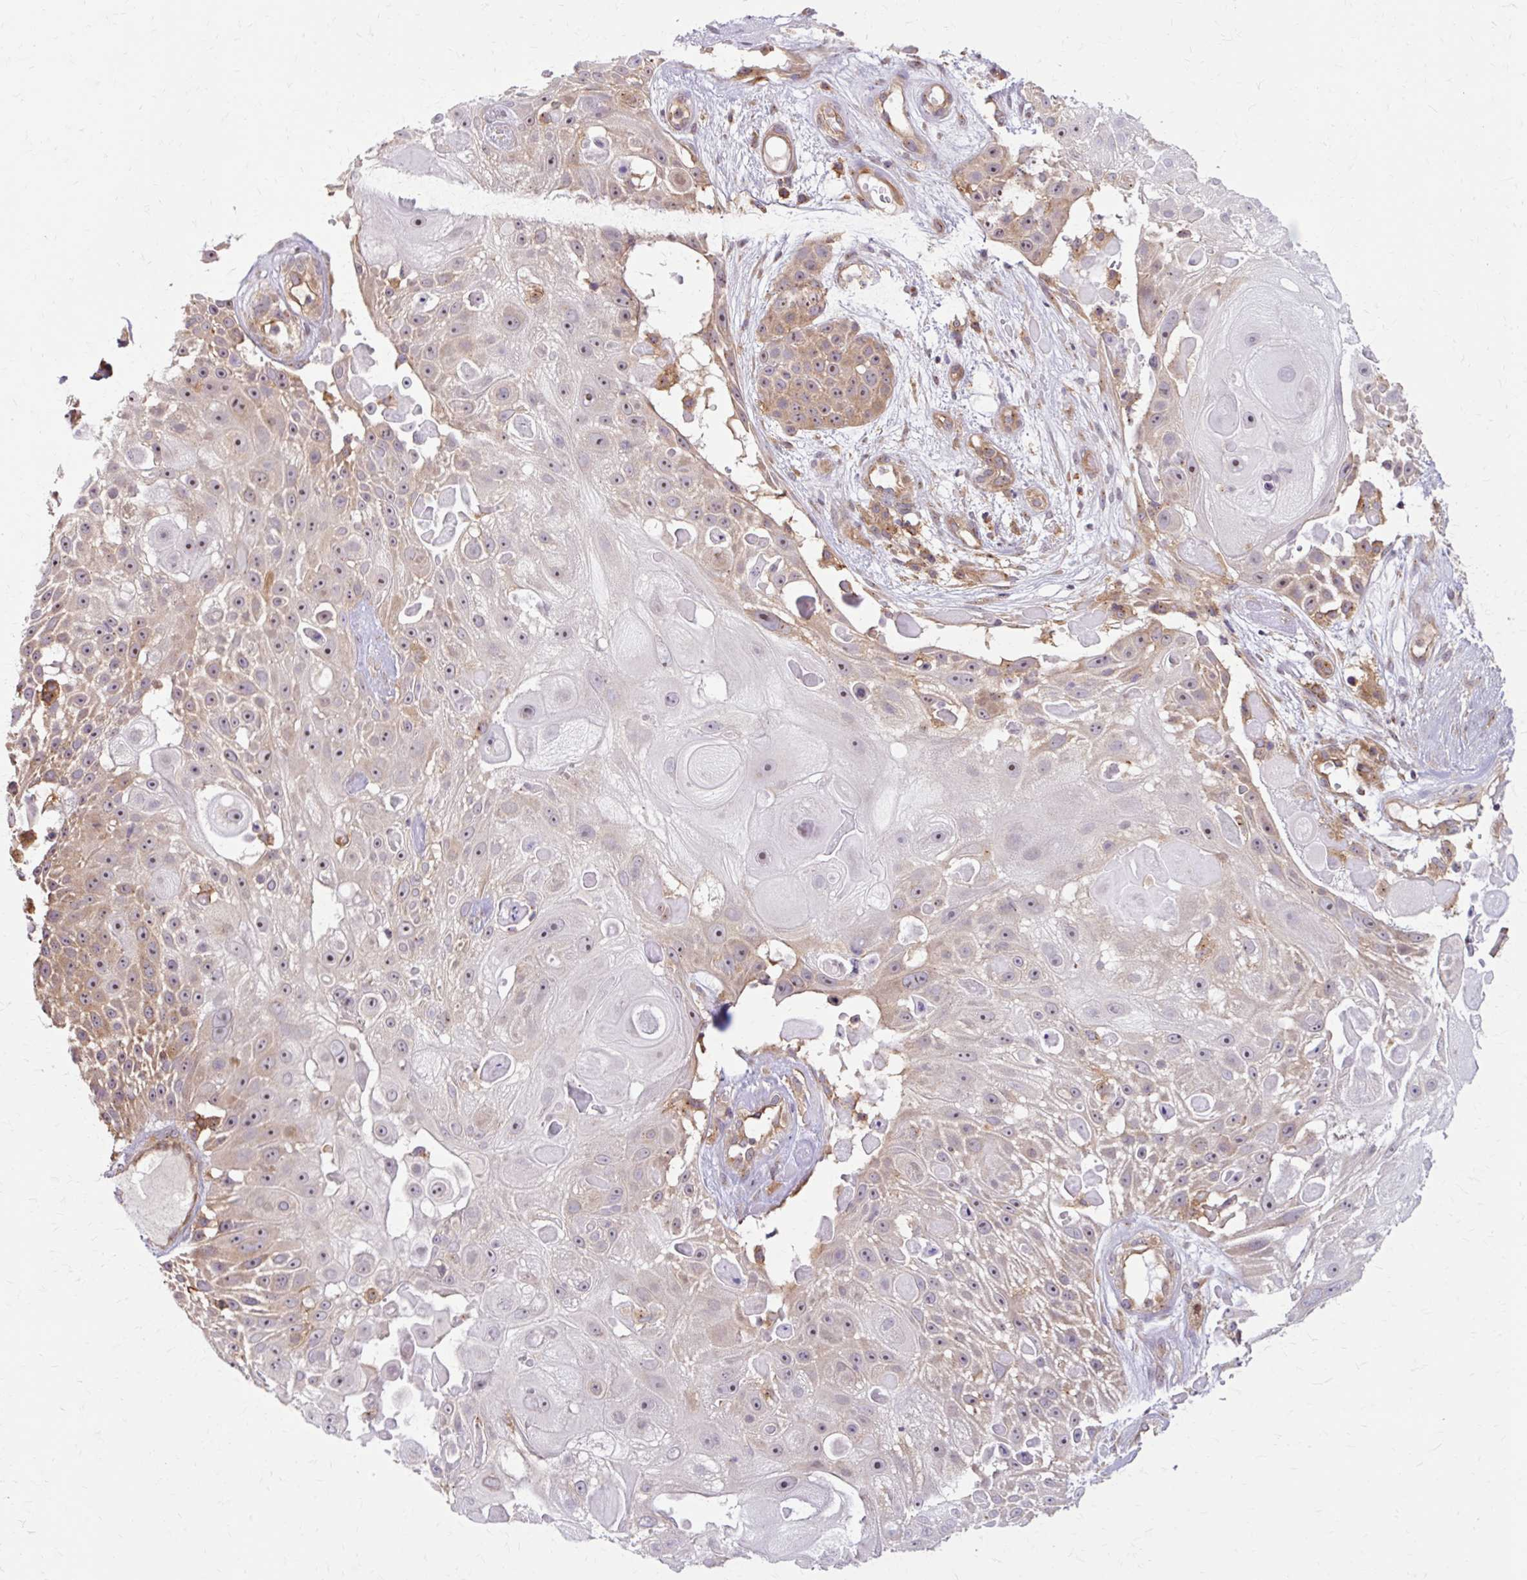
{"staining": {"intensity": "moderate", "quantity": "25%-75%", "location": "cytoplasmic/membranous"}, "tissue": "skin cancer", "cell_type": "Tumor cells", "image_type": "cancer", "snomed": [{"axis": "morphology", "description": "Squamous cell carcinoma, NOS"}, {"axis": "topography", "description": "Skin"}], "caption": "Protein expression analysis of human skin squamous cell carcinoma reveals moderate cytoplasmic/membranous positivity in approximately 25%-75% of tumor cells. (DAB IHC with brightfield microscopy, high magnification).", "gene": "MZT2B", "patient": {"sex": "female", "age": 86}}